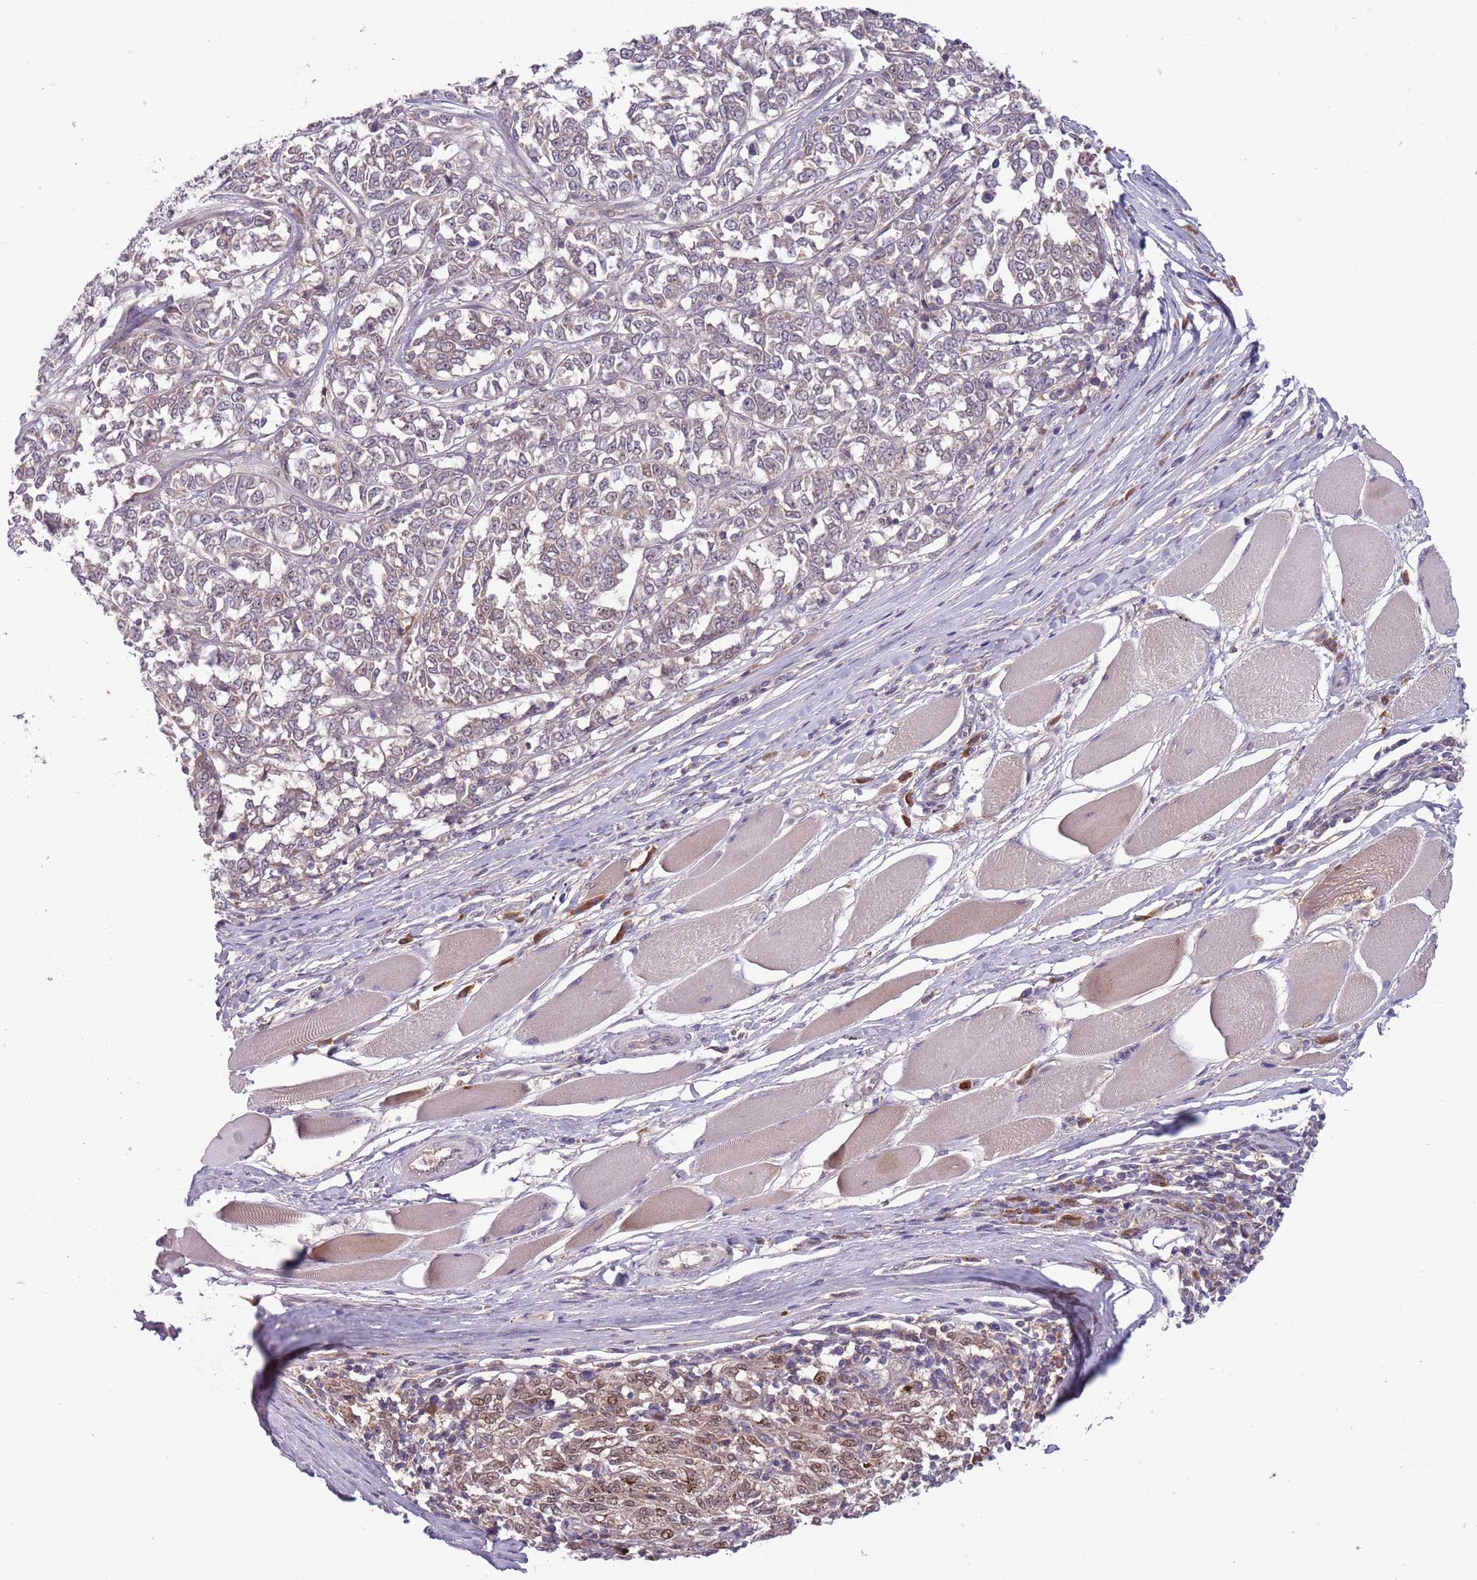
{"staining": {"intensity": "weak", "quantity": "<25%", "location": "cytoplasmic/membranous,nuclear"}, "tissue": "melanoma", "cell_type": "Tumor cells", "image_type": "cancer", "snomed": [{"axis": "morphology", "description": "Malignant melanoma, NOS"}, {"axis": "topography", "description": "Skin"}], "caption": "High magnification brightfield microscopy of melanoma stained with DAB (3,3'-diaminobenzidine) (brown) and counterstained with hematoxylin (blue): tumor cells show no significant staining.", "gene": "TYW1", "patient": {"sex": "female", "age": 72}}